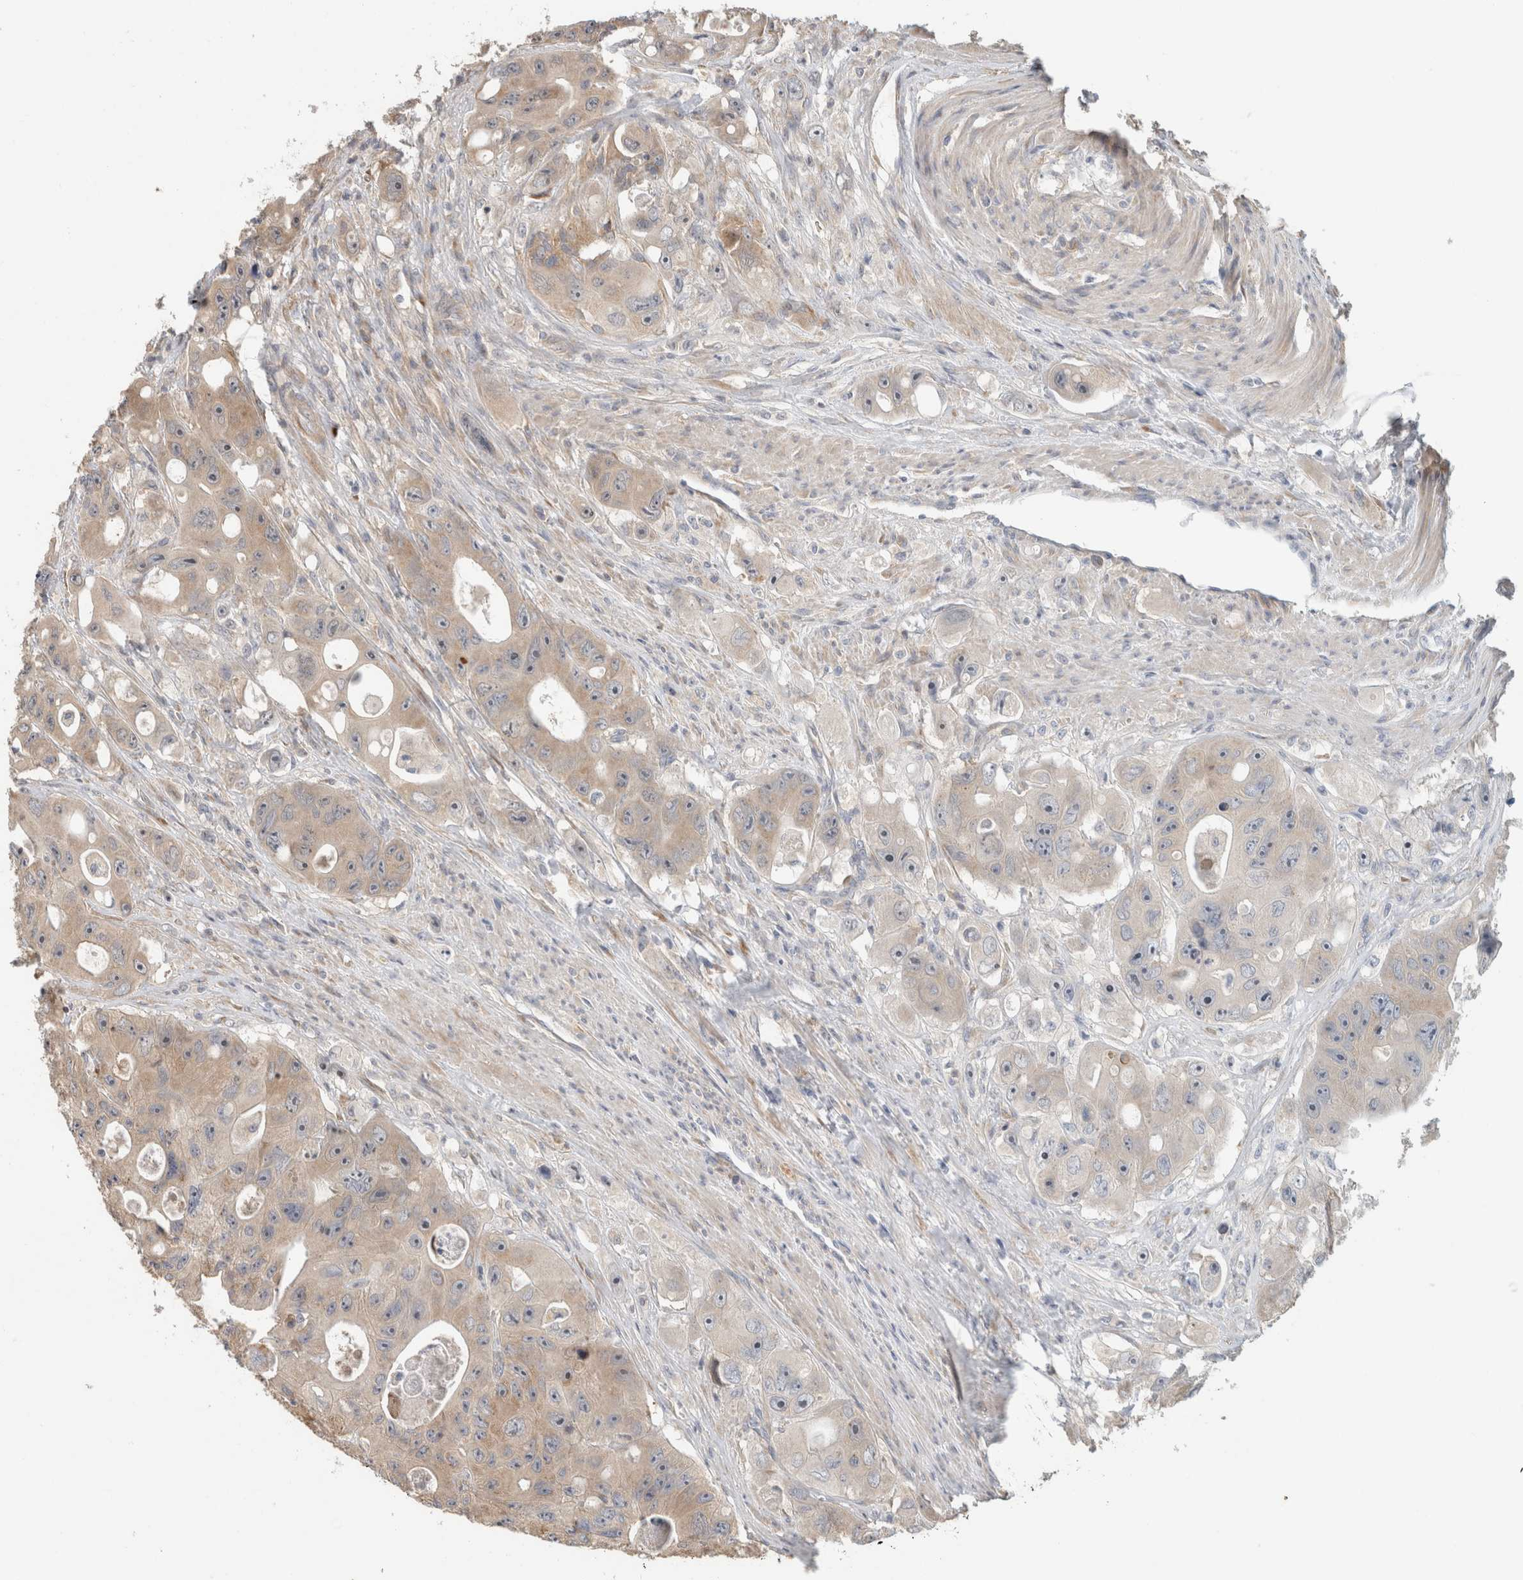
{"staining": {"intensity": "weak", "quantity": ">75%", "location": "cytoplasmic/membranous"}, "tissue": "colorectal cancer", "cell_type": "Tumor cells", "image_type": "cancer", "snomed": [{"axis": "morphology", "description": "Adenocarcinoma, NOS"}, {"axis": "topography", "description": "Colon"}], "caption": "IHC photomicrograph of colorectal adenocarcinoma stained for a protein (brown), which exhibits low levels of weak cytoplasmic/membranous positivity in about >75% of tumor cells.", "gene": "PCDHB15", "patient": {"sex": "female", "age": 46}}